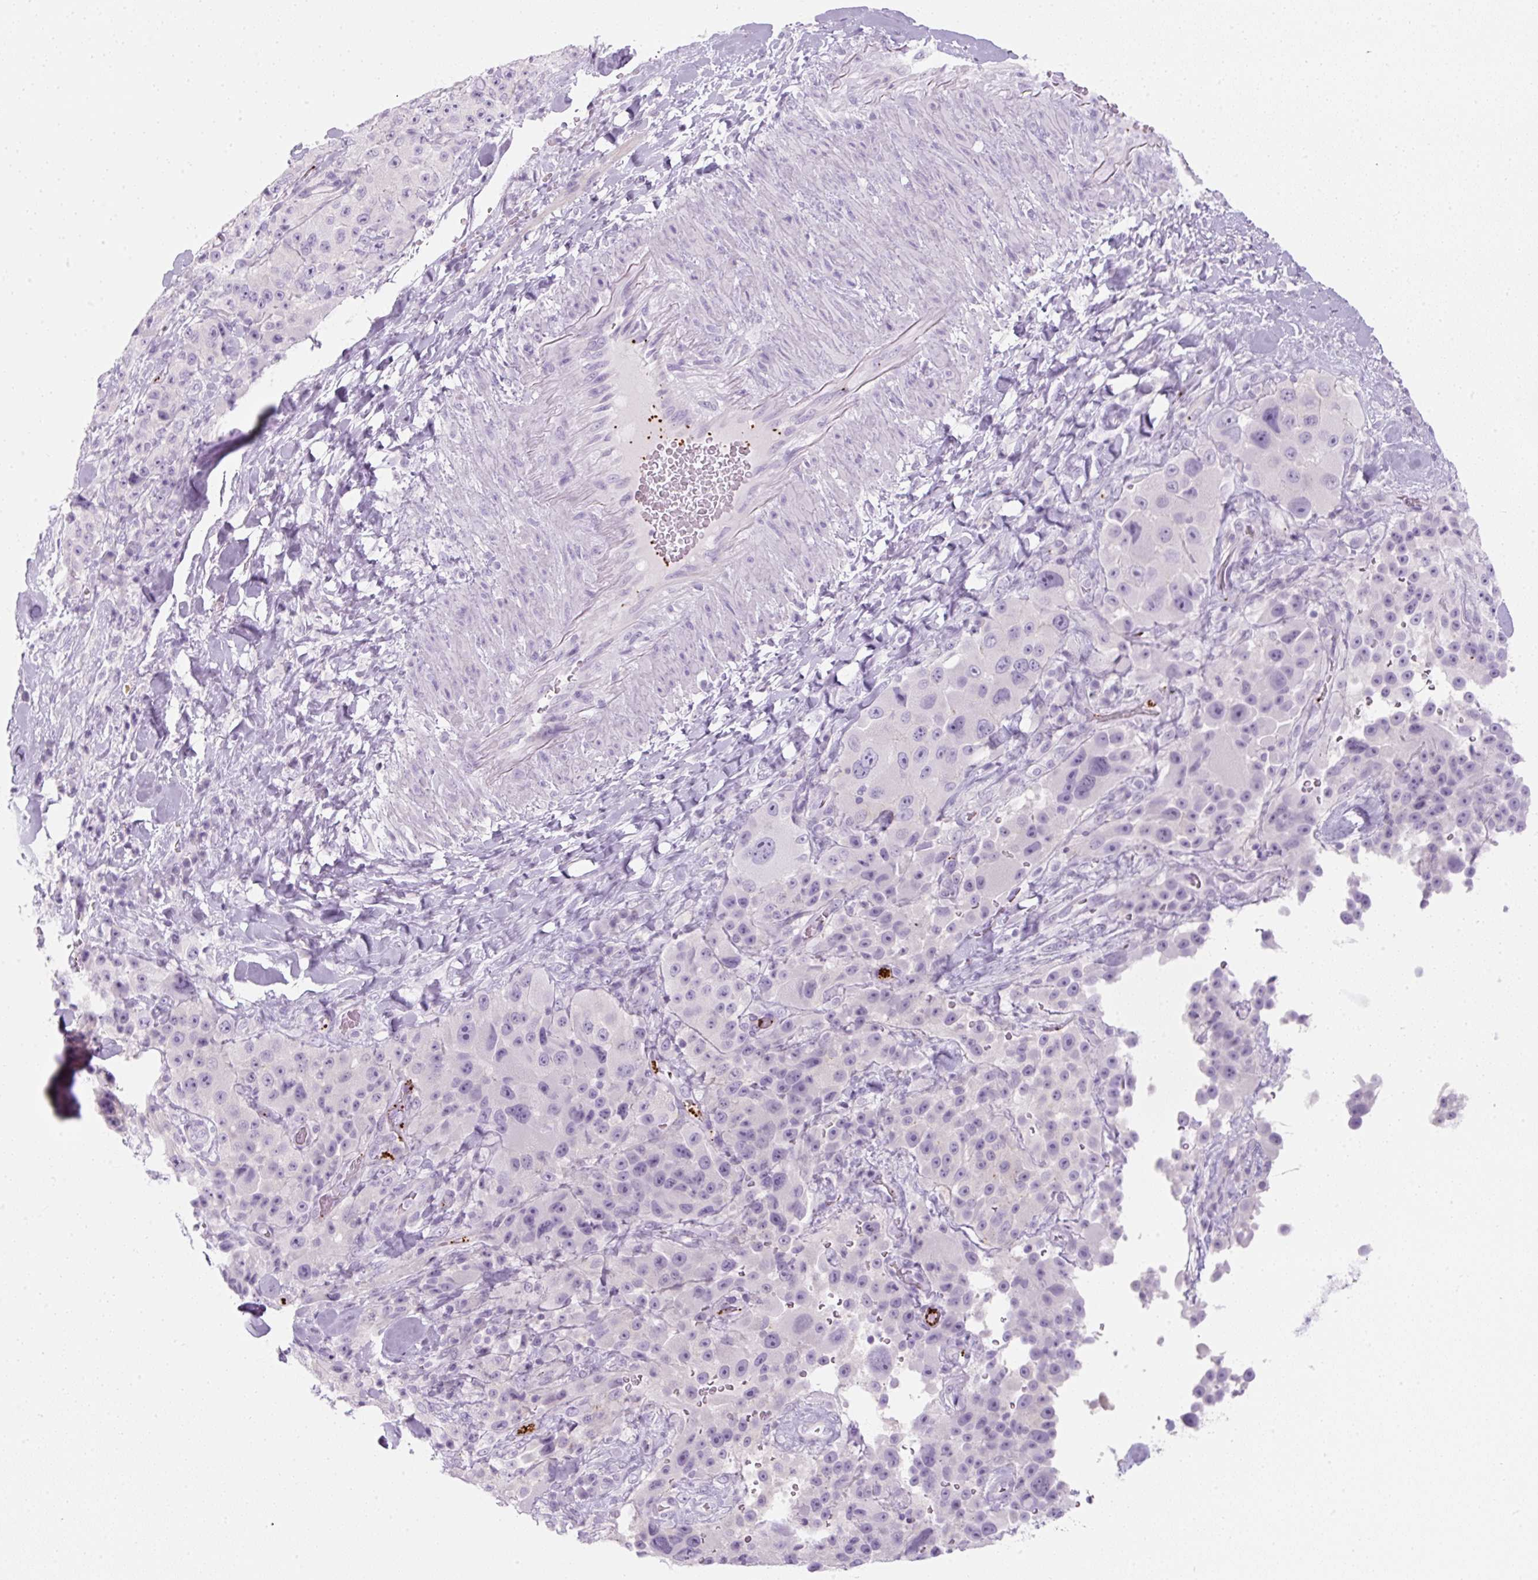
{"staining": {"intensity": "negative", "quantity": "none", "location": "none"}, "tissue": "melanoma", "cell_type": "Tumor cells", "image_type": "cancer", "snomed": [{"axis": "morphology", "description": "Malignant melanoma, Metastatic site"}, {"axis": "topography", "description": "Lymph node"}], "caption": "DAB (3,3'-diaminobenzidine) immunohistochemical staining of malignant melanoma (metastatic site) reveals no significant expression in tumor cells.", "gene": "PF4V1", "patient": {"sex": "male", "age": 62}}